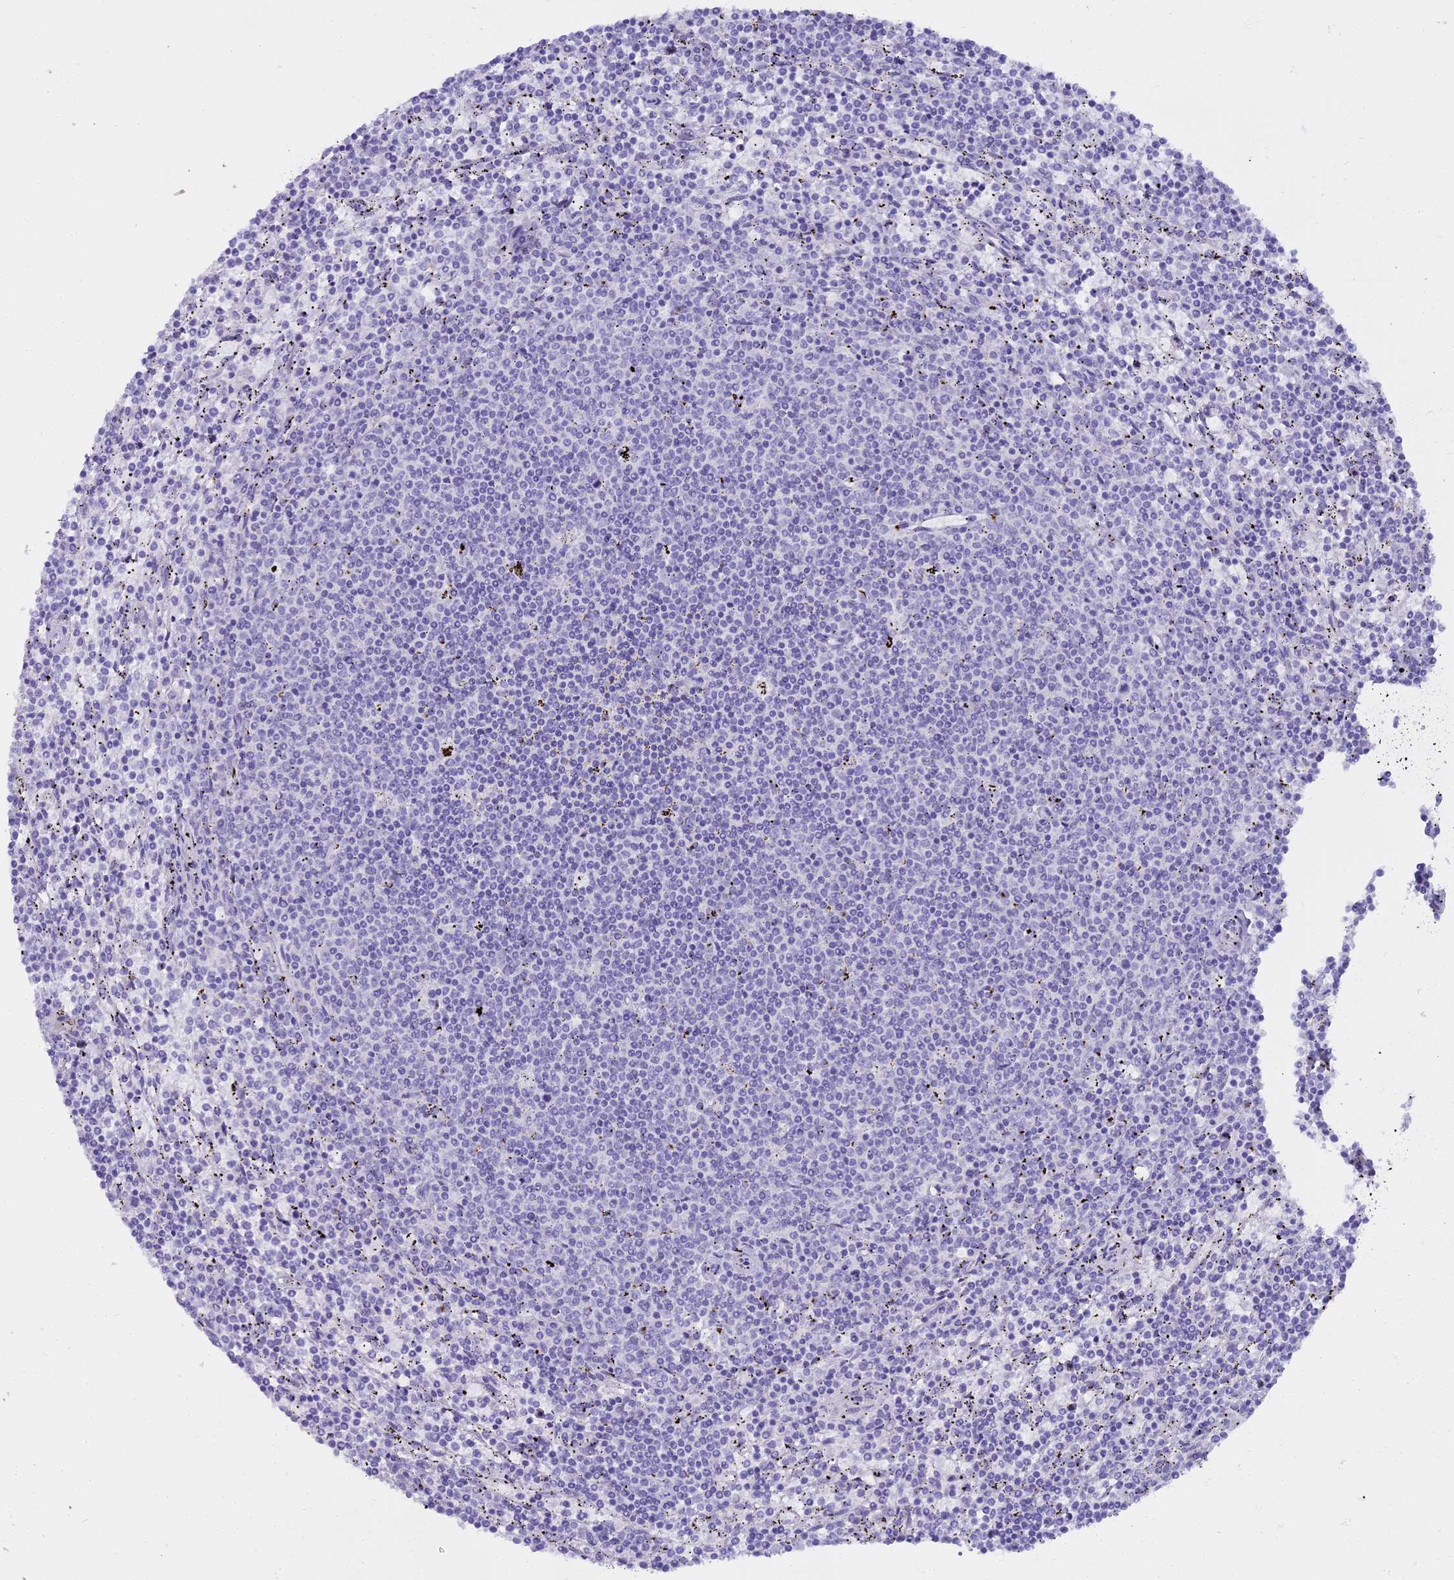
{"staining": {"intensity": "negative", "quantity": "none", "location": "none"}, "tissue": "lymphoma", "cell_type": "Tumor cells", "image_type": "cancer", "snomed": [{"axis": "morphology", "description": "Malignant lymphoma, non-Hodgkin's type, Low grade"}, {"axis": "topography", "description": "Spleen"}], "caption": "An immunohistochemistry image of lymphoma is shown. There is no staining in tumor cells of lymphoma. (Stains: DAB immunohistochemistry with hematoxylin counter stain, Microscopy: brightfield microscopy at high magnification).", "gene": "ALPP", "patient": {"sex": "female", "age": 50}}